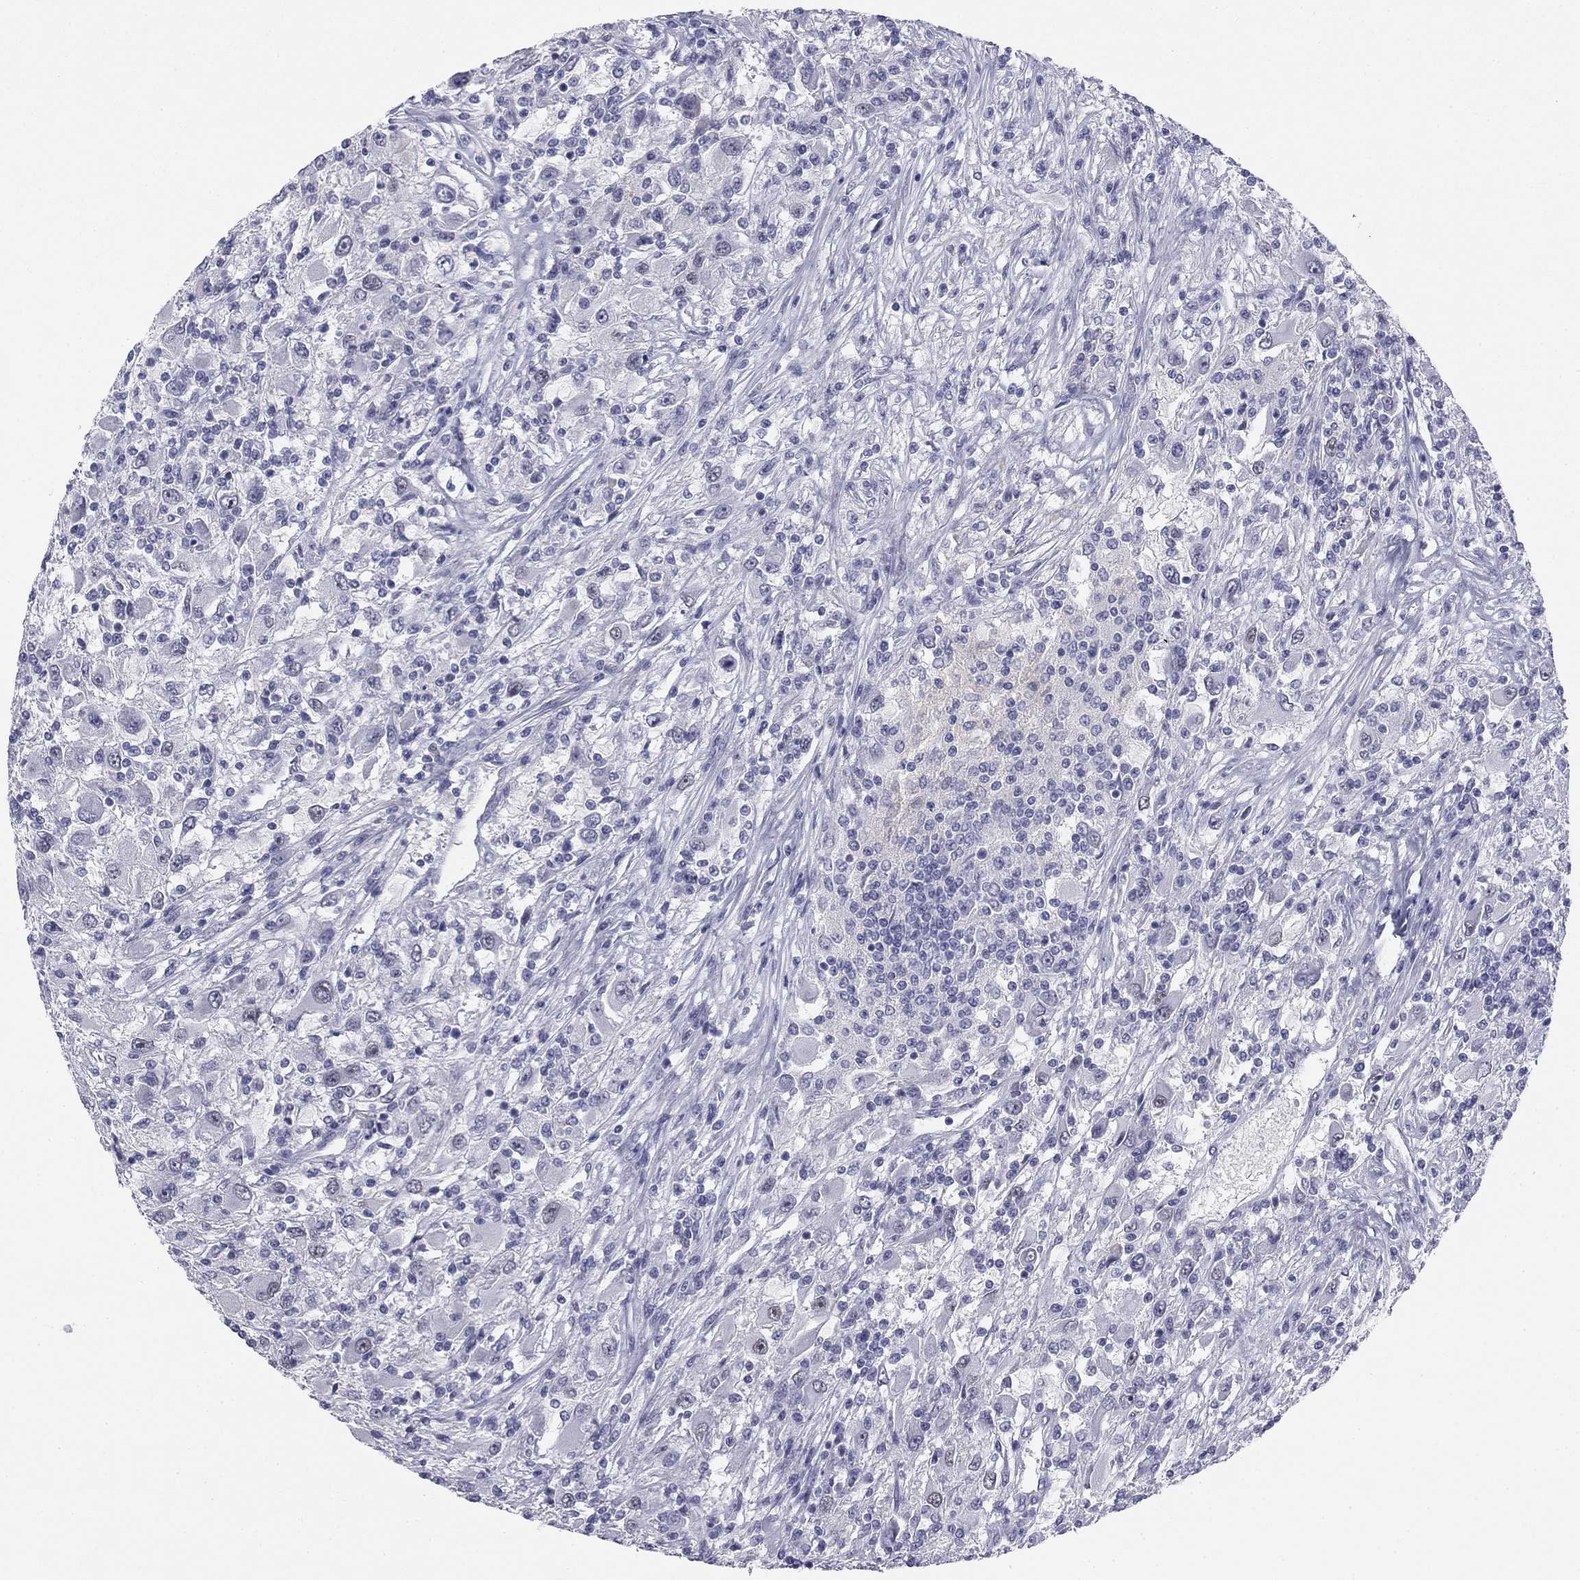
{"staining": {"intensity": "negative", "quantity": "none", "location": "none"}, "tissue": "renal cancer", "cell_type": "Tumor cells", "image_type": "cancer", "snomed": [{"axis": "morphology", "description": "Adenocarcinoma, NOS"}, {"axis": "topography", "description": "Kidney"}], "caption": "Immunohistochemistry (IHC) micrograph of adenocarcinoma (renal) stained for a protein (brown), which displays no staining in tumor cells. (Stains: DAB immunohistochemistry (IHC) with hematoxylin counter stain, Microscopy: brightfield microscopy at high magnification).", "gene": "TFAP2B", "patient": {"sex": "female", "age": 67}}